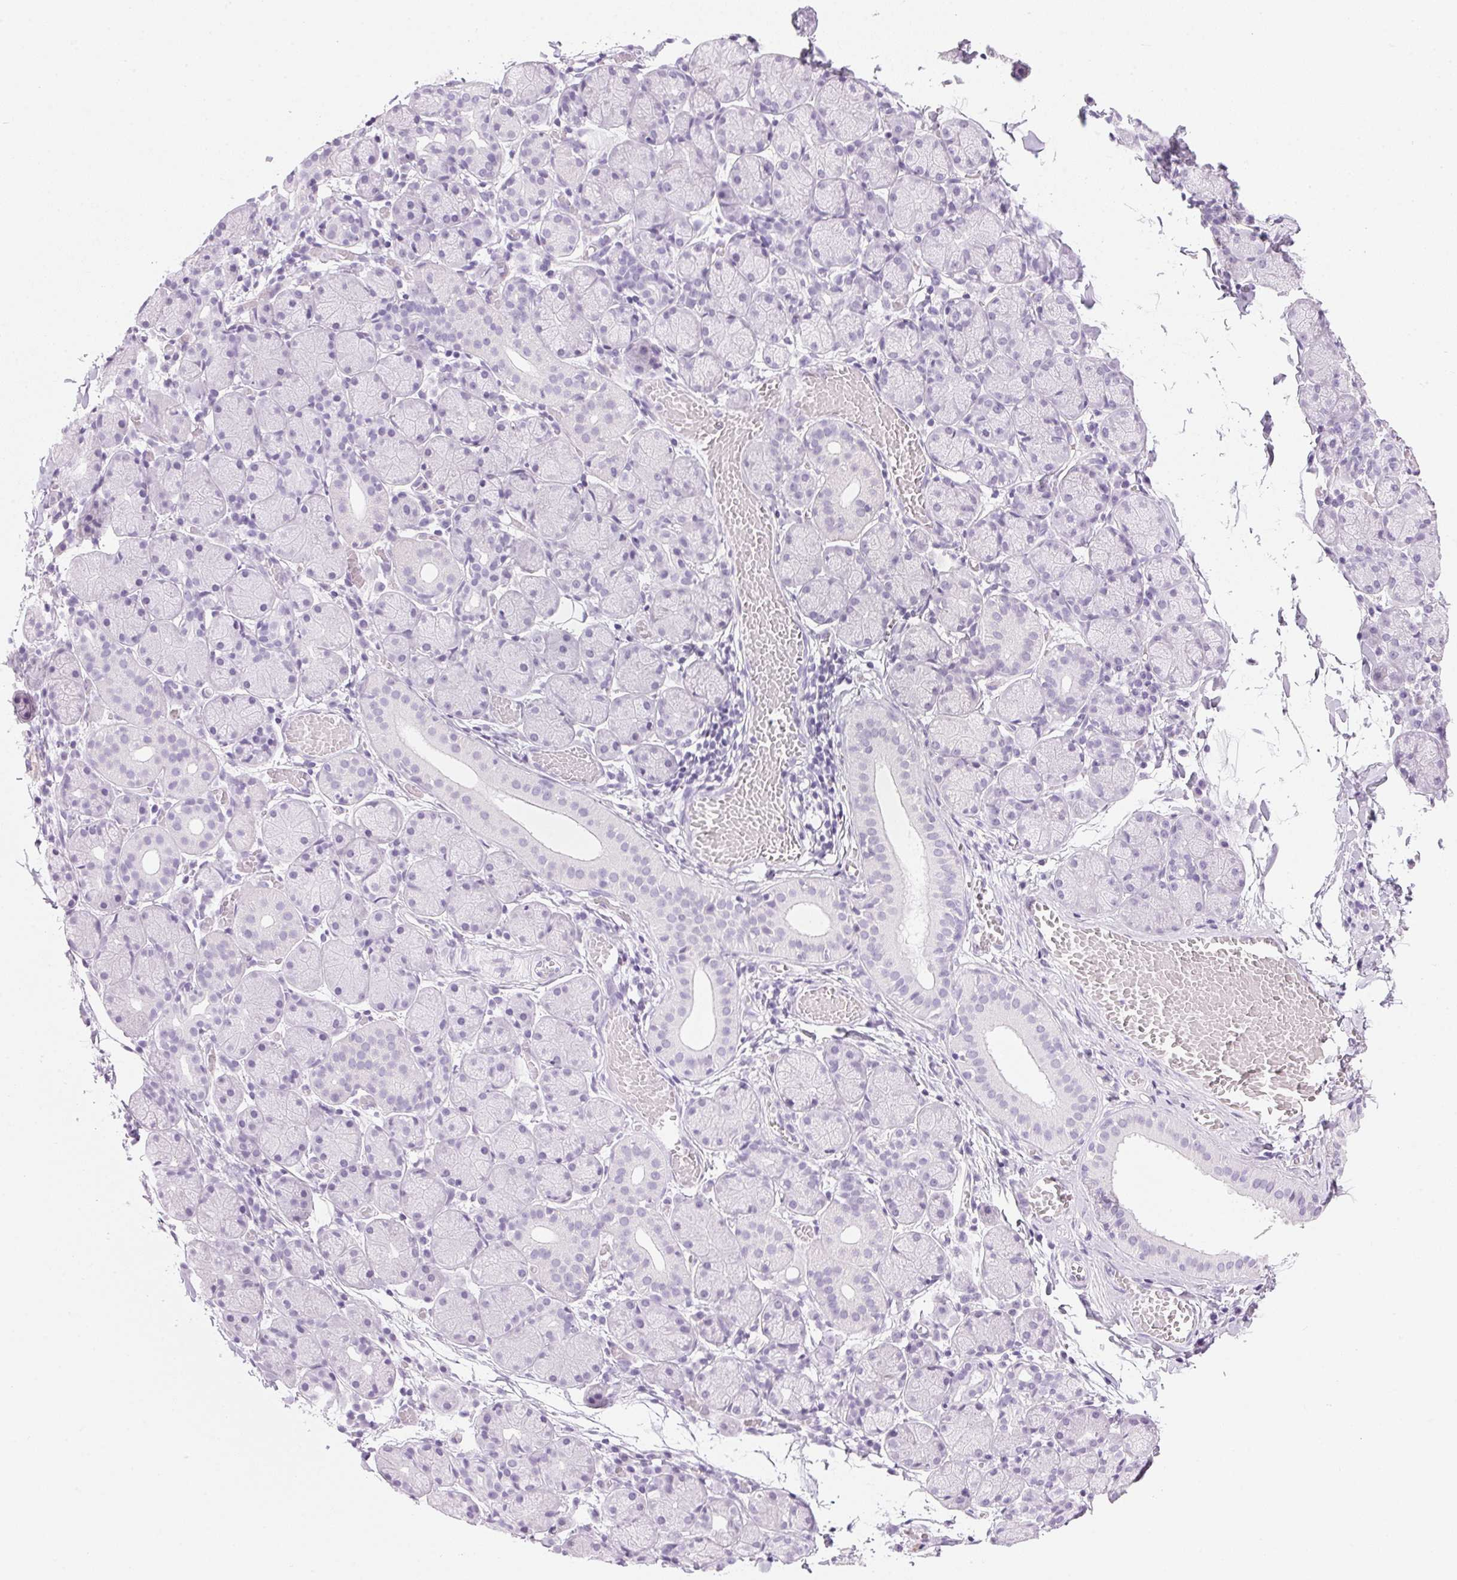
{"staining": {"intensity": "negative", "quantity": "none", "location": "none"}, "tissue": "salivary gland", "cell_type": "Glandular cells", "image_type": "normal", "snomed": [{"axis": "morphology", "description": "Normal tissue, NOS"}, {"axis": "topography", "description": "Salivary gland"}], "caption": "There is no significant expression in glandular cells of salivary gland. (DAB immunohistochemistry (IHC) visualized using brightfield microscopy, high magnification).", "gene": "IGFBP1", "patient": {"sex": "female", "age": 24}}